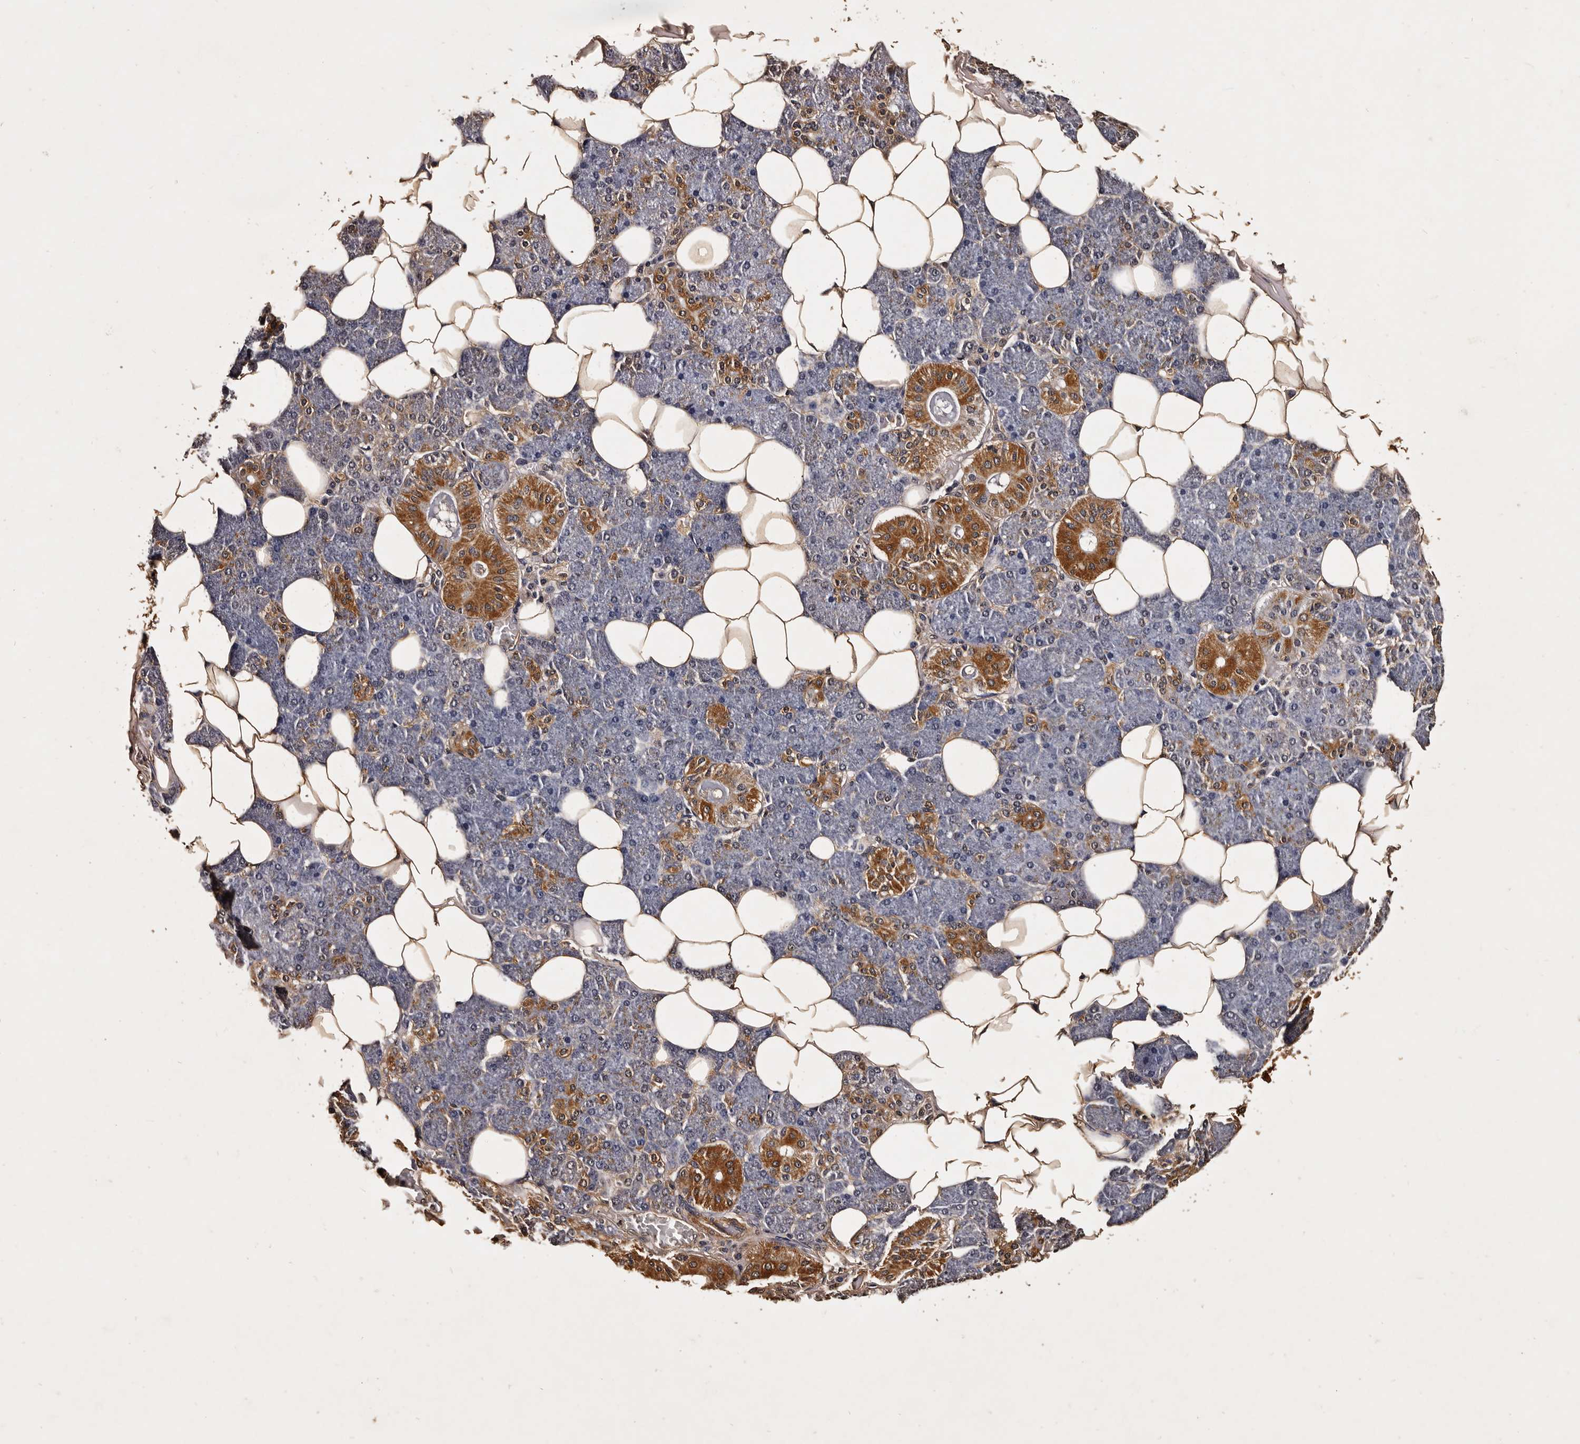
{"staining": {"intensity": "moderate", "quantity": "25%-75%", "location": "cytoplasmic/membranous"}, "tissue": "salivary gland", "cell_type": "Glandular cells", "image_type": "normal", "snomed": [{"axis": "morphology", "description": "Normal tissue, NOS"}, {"axis": "topography", "description": "Salivary gland"}], "caption": "DAB immunohistochemical staining of normal salivary gland displays moderate cytoplasmic/membranous protein expression in about 25%-75% of glandular cells.", "gene": "PARS2", "patient": {"sex": "female", "age": 33}}